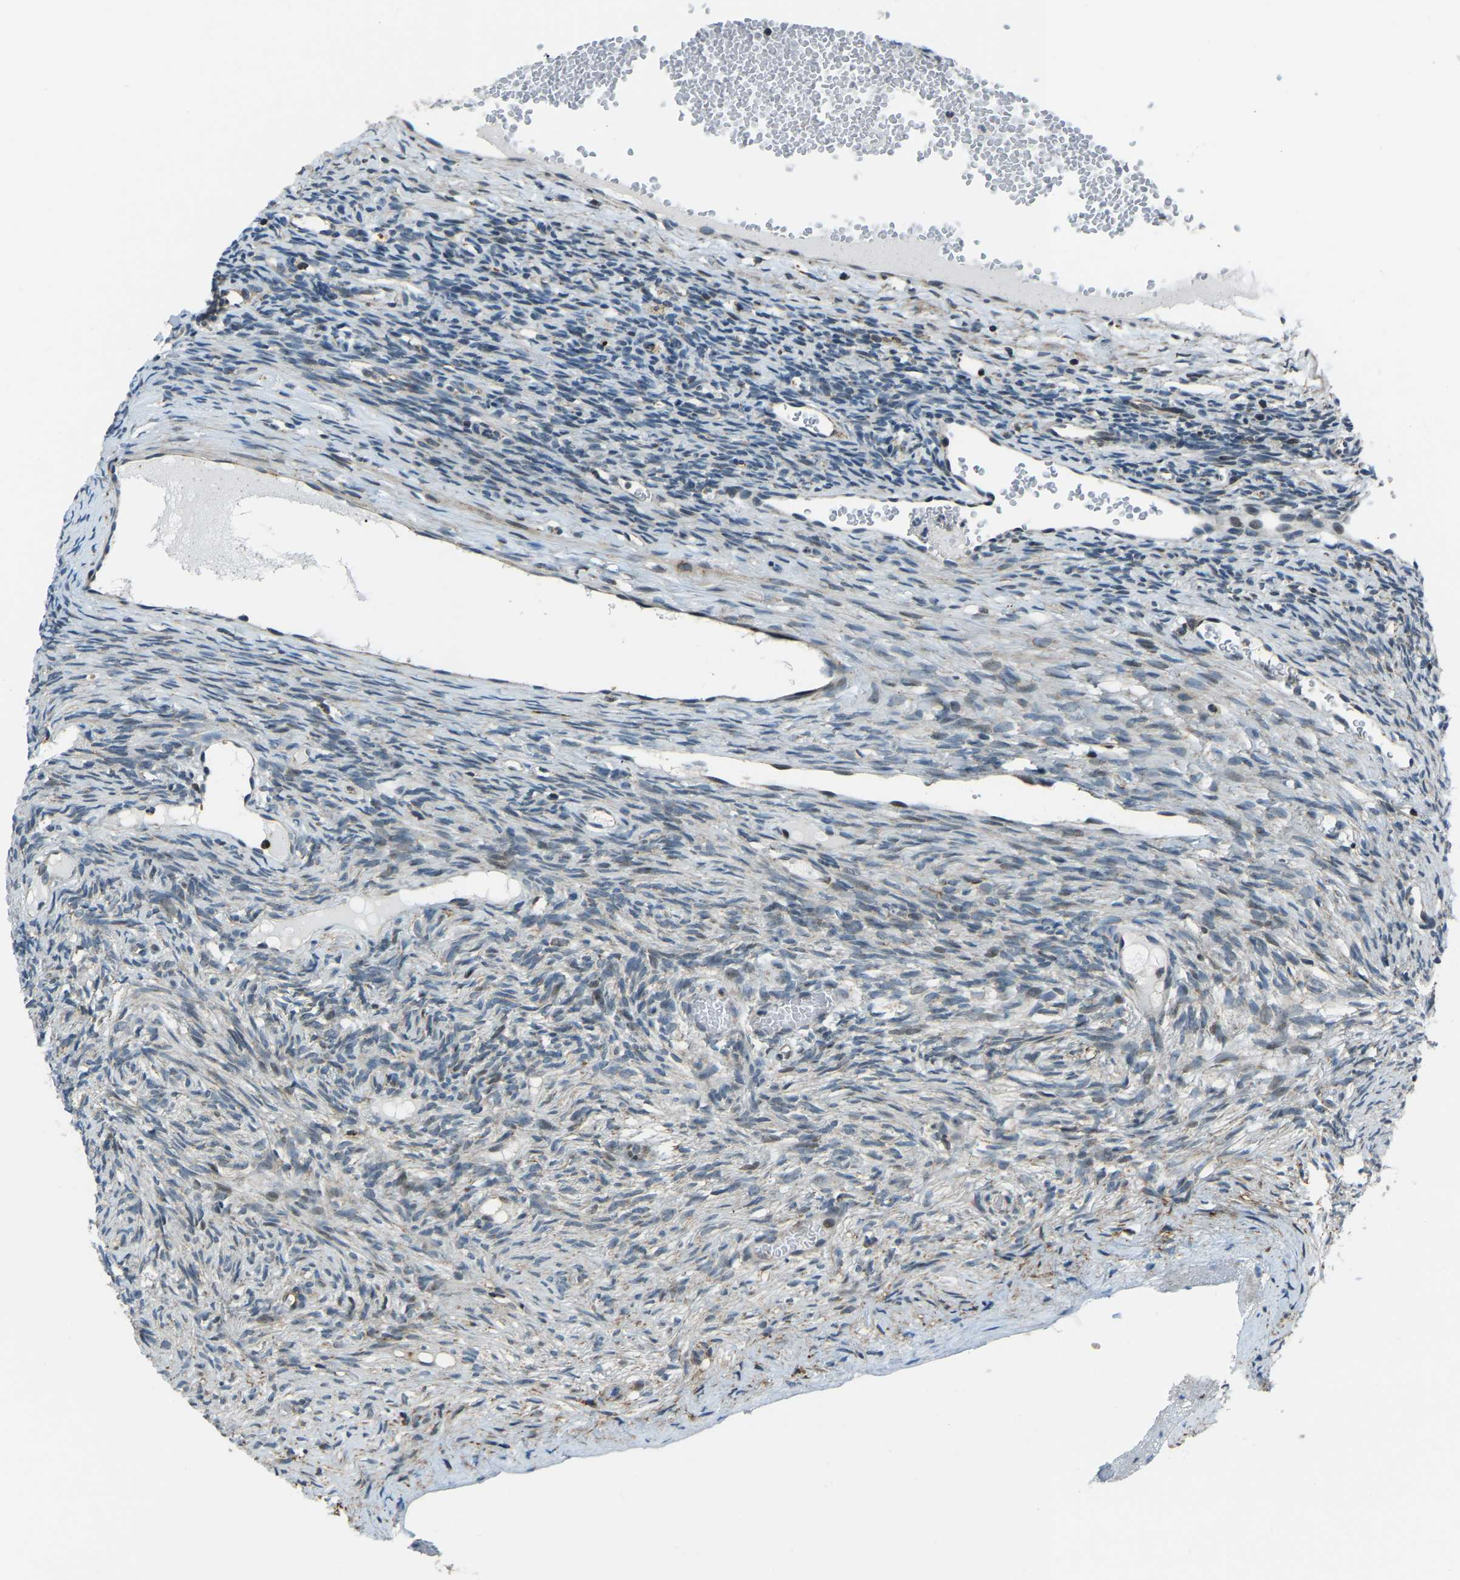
{"staining": {"intensity": "moderate", "quantity": ">75%", "location": "cytoplasmic/membranous"}, "tissue": "ovary", "cell_type": "Follicle cells", "image_type": "normal", "snomed": [{"axis": "morphology", "description": "Normal tissue, NOS"}, {"axis": "topography", "description": "Ovary"}], "caption": "A brown stain labels moderate cytoplasmic/membranous staining of a protein in follicle cells of benign ovary. (Stains: DAB (3,3'-diaminobenzidine) in brown, nuclei in blue, Microscopy: brightfield microscopy at high magnification).", "gene": "RBM33", "patient": {"sex": "female", "age": 33}}